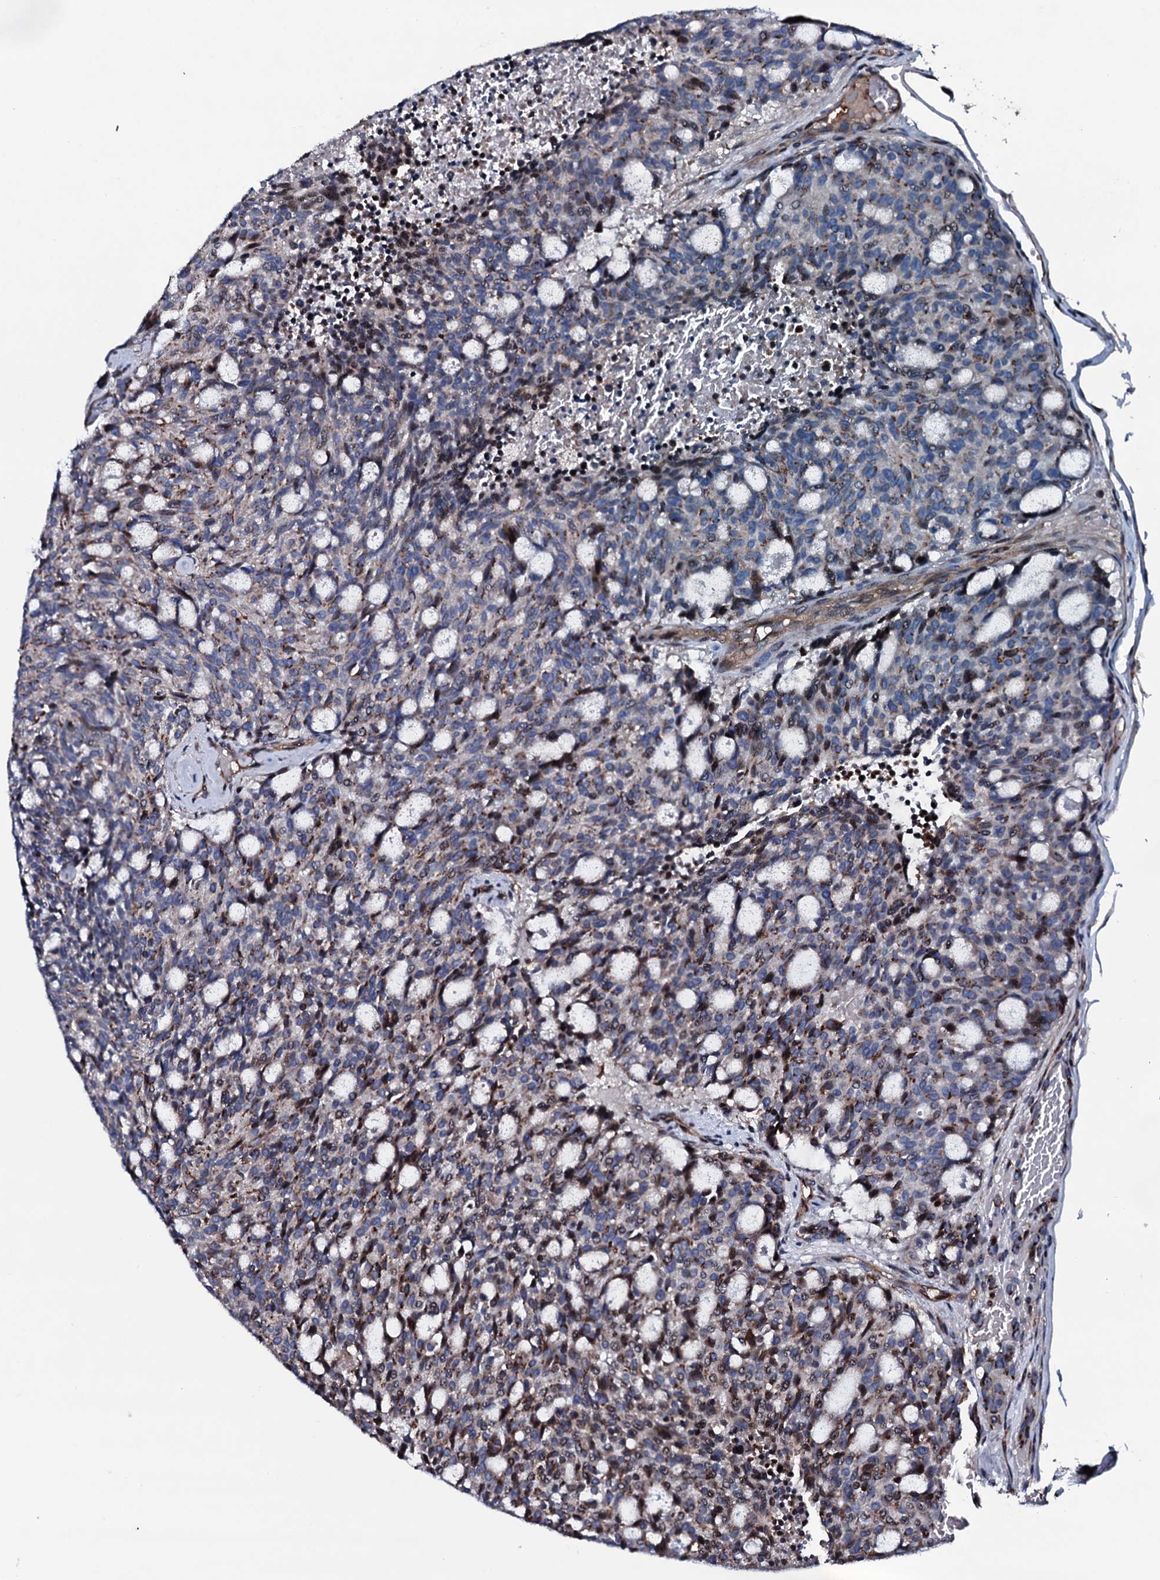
{"staining": {"intensity": "moderate", "quantity": "25%-75%", "location": "cytoplasmic/membranous"}, "tissue": "carcinoid", "cell_type": "Tumor cells", "image_type": "cancer", "snomed": [{"axis": "morphology", "description": "Carcinoid, malignant, NOS"}, {"axis": "topography", "description": "Pancreas"}], "caption": "There is medium levels of moderate cytoplasmic/membranous expression in tumor cells of carcinoid, as demonstrated by immunohistochemical staining (brown color).", "gene": "PLET1", "patient": {"sex": "female", "age": 54}}